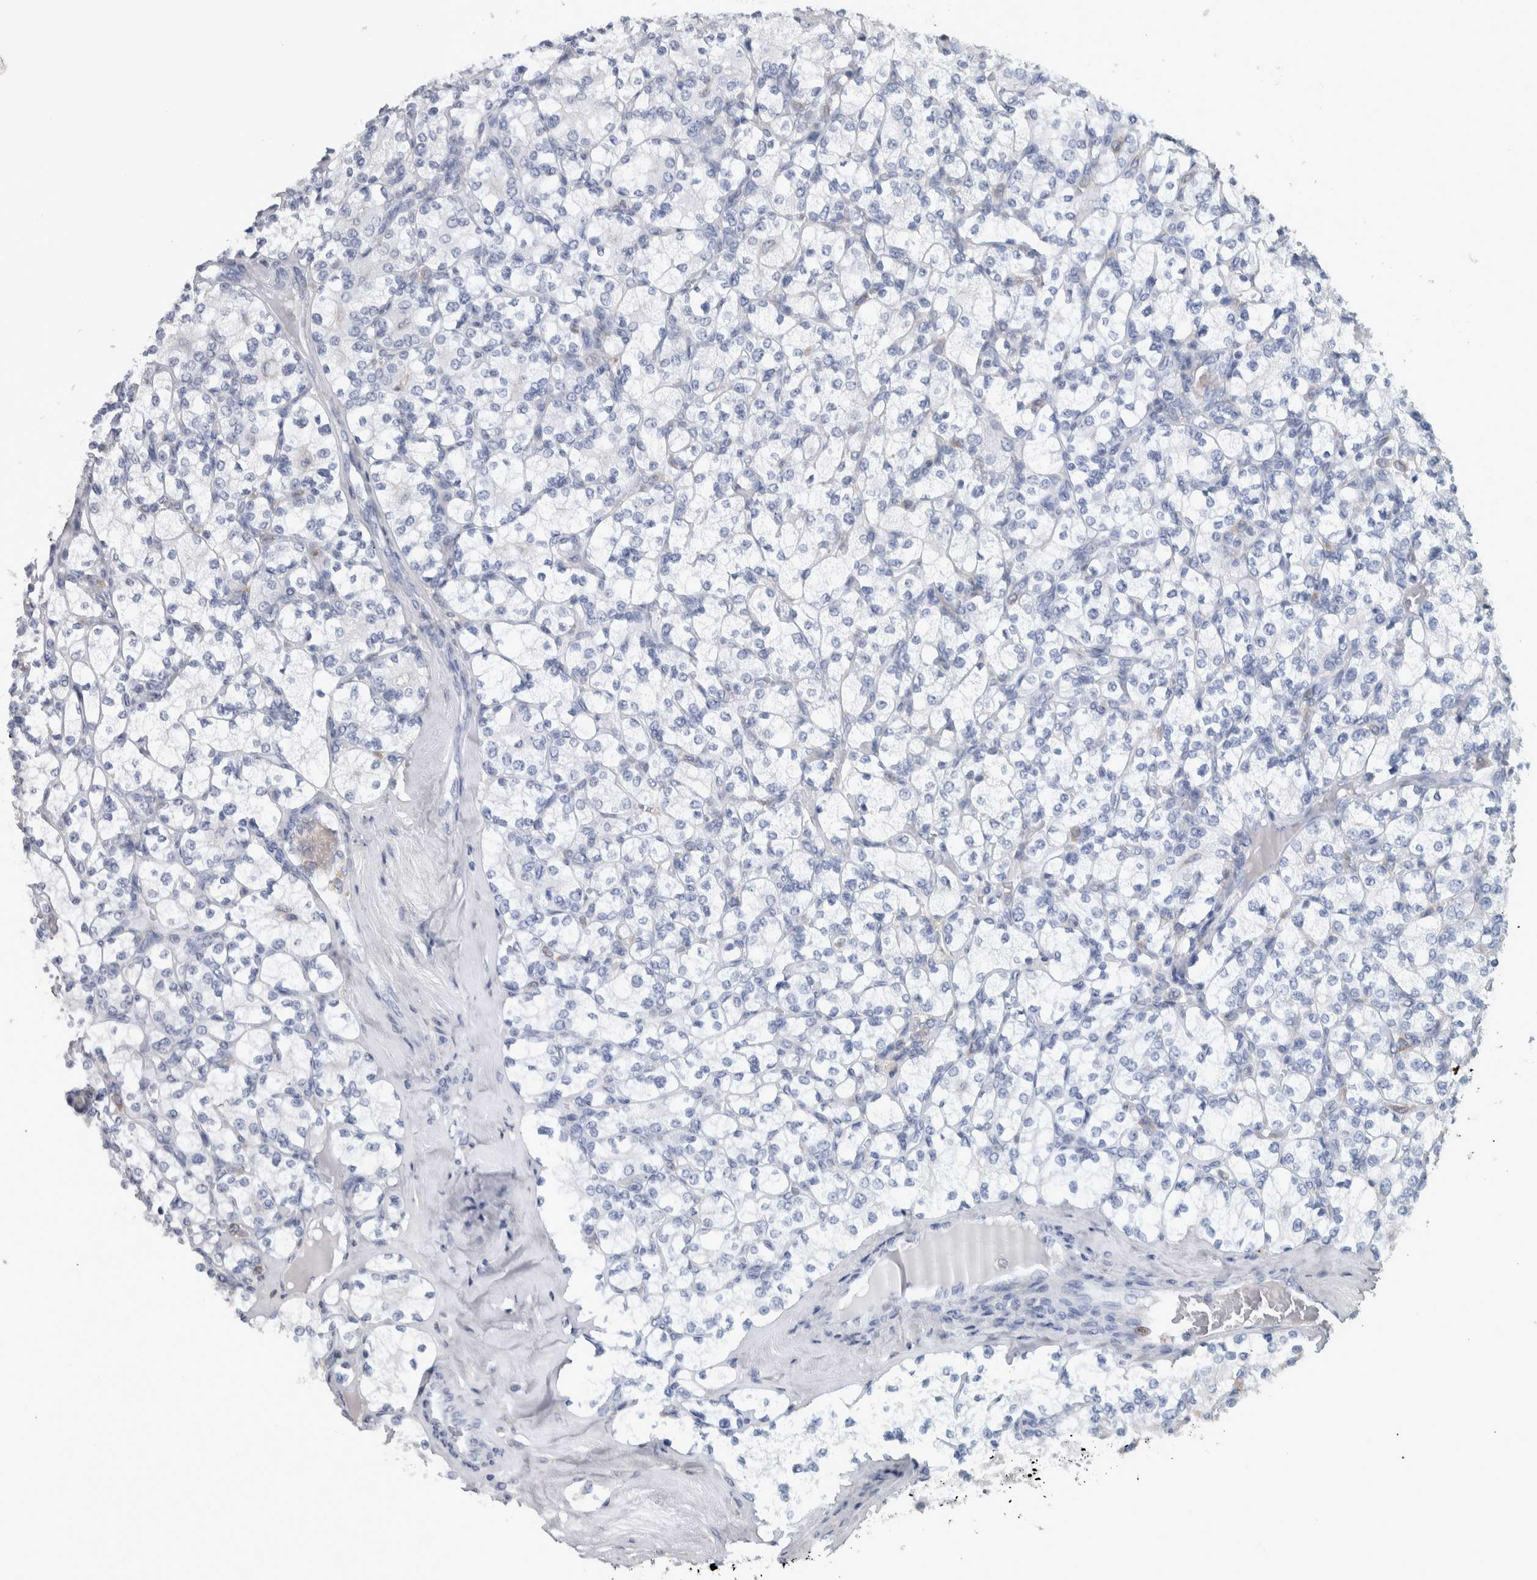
{"staining": {"intensity": "negative", "quantity": "none", "location": "none"}, "tissue": "renal cancer", "cell_type": "Tumor cells", "image_type": "cancer", "snomed": [{"axis": "morphology", "description": "Adenocarcinoma, NOS"}, {"axis": "topography", "description": "Kidney"}], "caption": "The micrograph demonstrates no significant expression in tumor cells of renal adenocarcinoma. The staining was performed using DAB (3,3'-diaminobenzidine) to visualize the protein expression in brown, while the nuclei were stained in blue with hematoxylin (Magnification: 20x).", "gene": "SKAP2", "patient": {"sex": "male", "age": 77}}